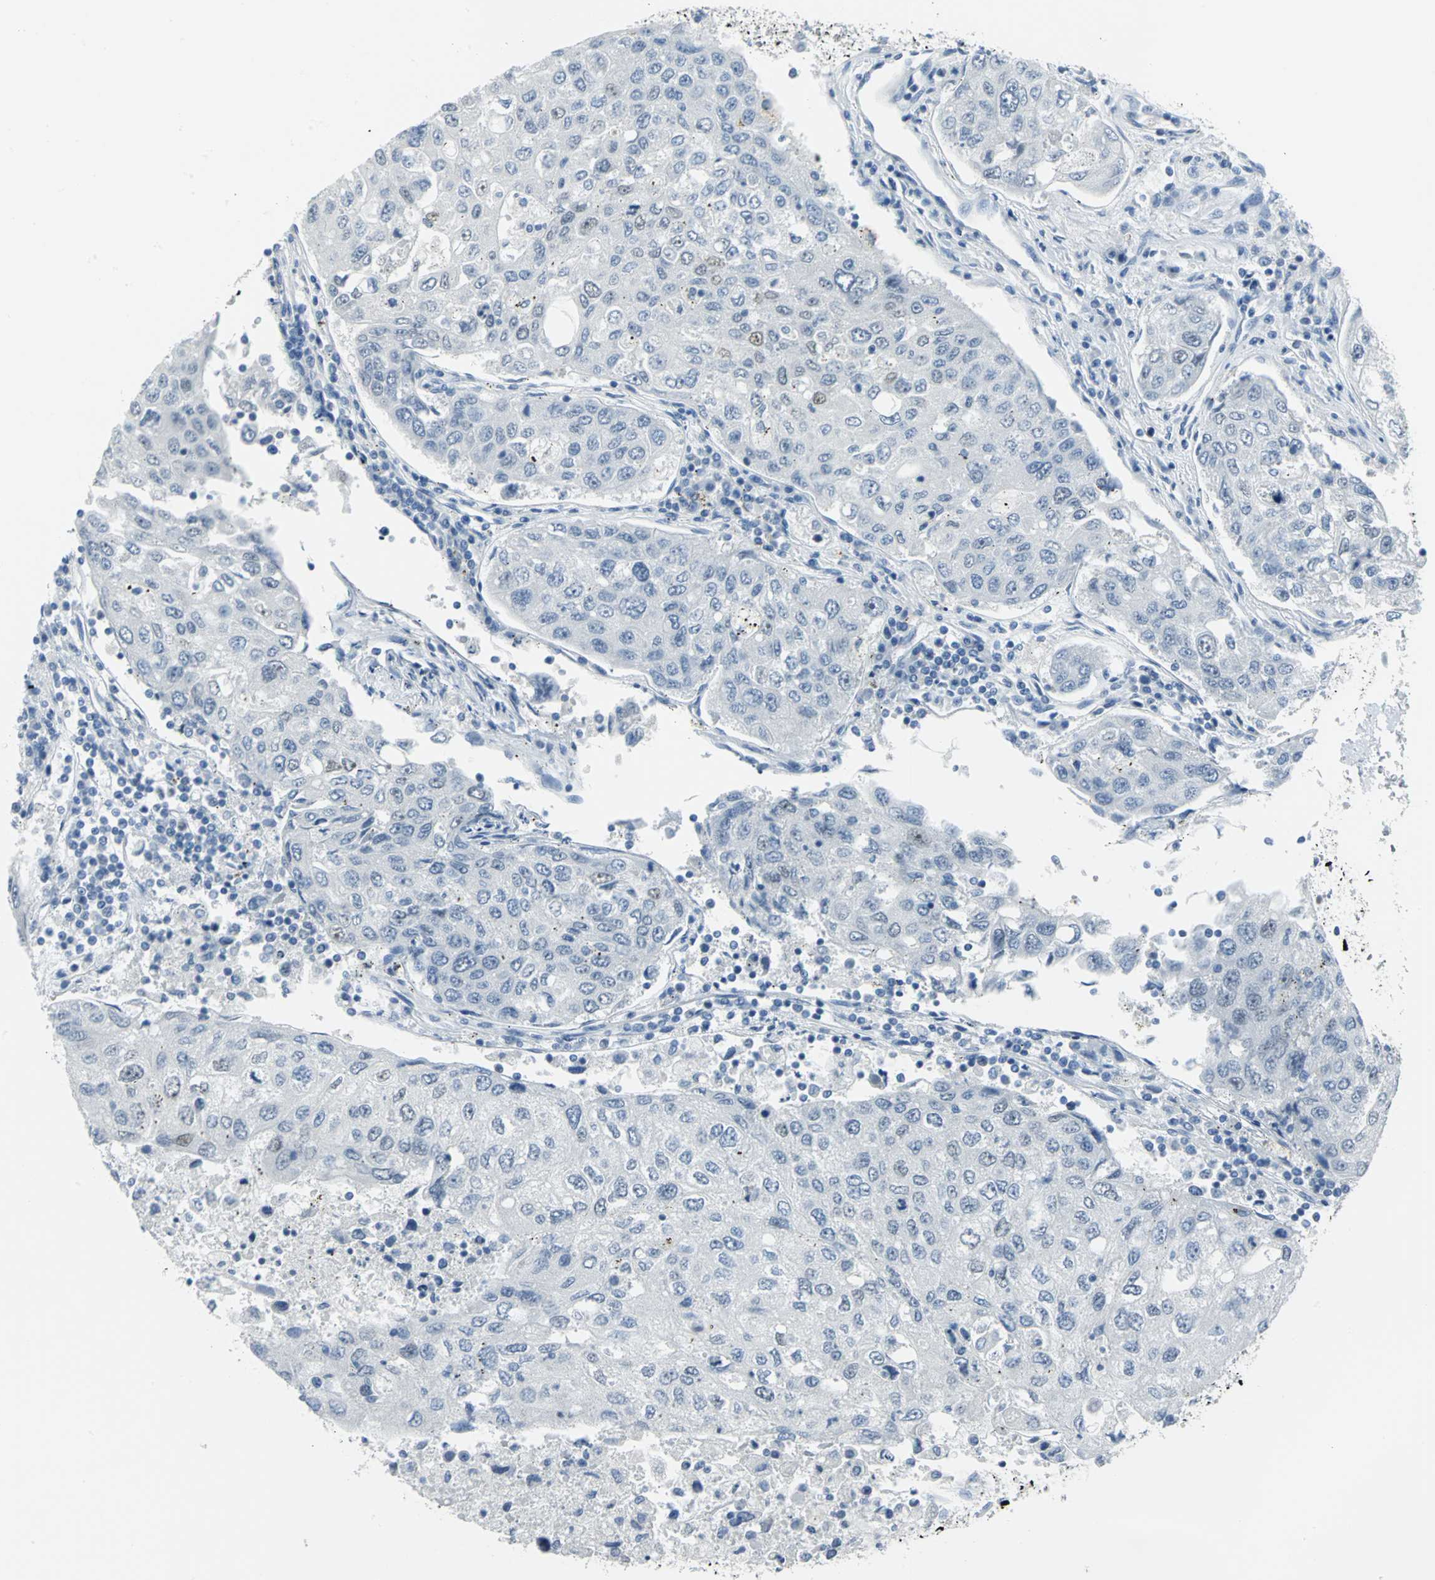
{"staining": {"intensity": "weak", "quantity": "<25%", "location": "nuclear"}, "tissue": "urothelial cancer", "cell_type": "Tumor cells", "image_type": "cancer", "snomed": [{"axis": "morphology", "description": "Urothelial carcinoma, High grade"}, {"axis": "topography", "description": "Lymph node"}, {"axis": "topography", "description": "Urinary bladder"}], "caption": "Urothelial cancer was stained to show a protein in brown. There is no significant staining in tumor cells.", "gene": "MCM3", "patient": {"sex": "male", "age": 51}}